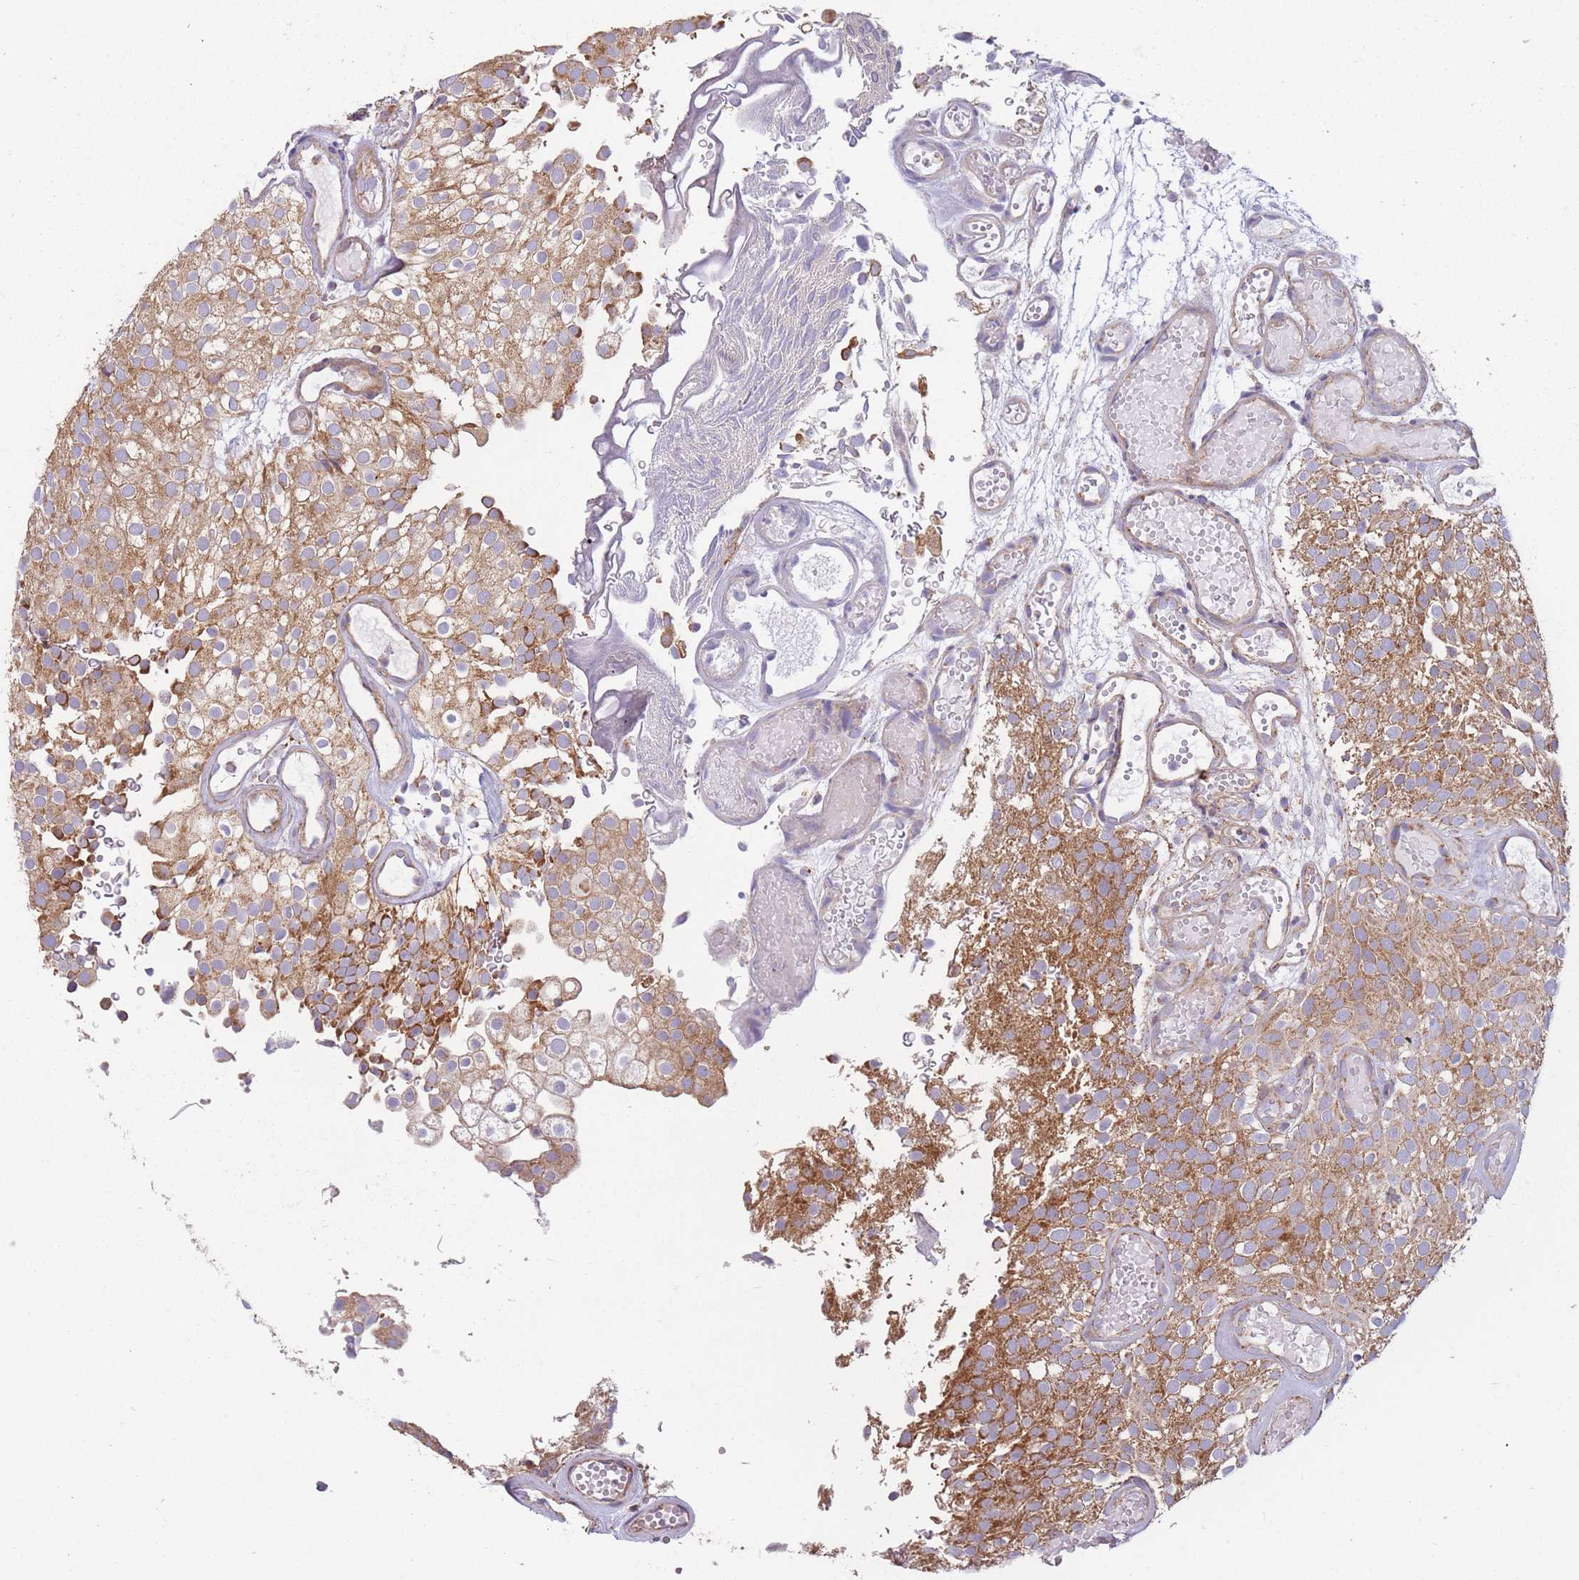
{"staining": {"intensity": "moderate", "quantity": ">75%", "location": "cytoplasmic/membranous"}, "tissue": "urothelial cancer", "cell_type": "Tumor cells", "image_type": "cancer", "snomed": [{"axis": "morphology", "description": "Urothelial carcinoma, Low grade"}, {"axis": "topography", "description": "Urinary bladder"}], "caption": "Tumor cells exhibit moderate cytoplasmic/membranous expression in about >75% of cells in urothelial carcinoma (low-grade).", "gene": "NDUFA9", "patient": {"sex": "male", "age": 78}}